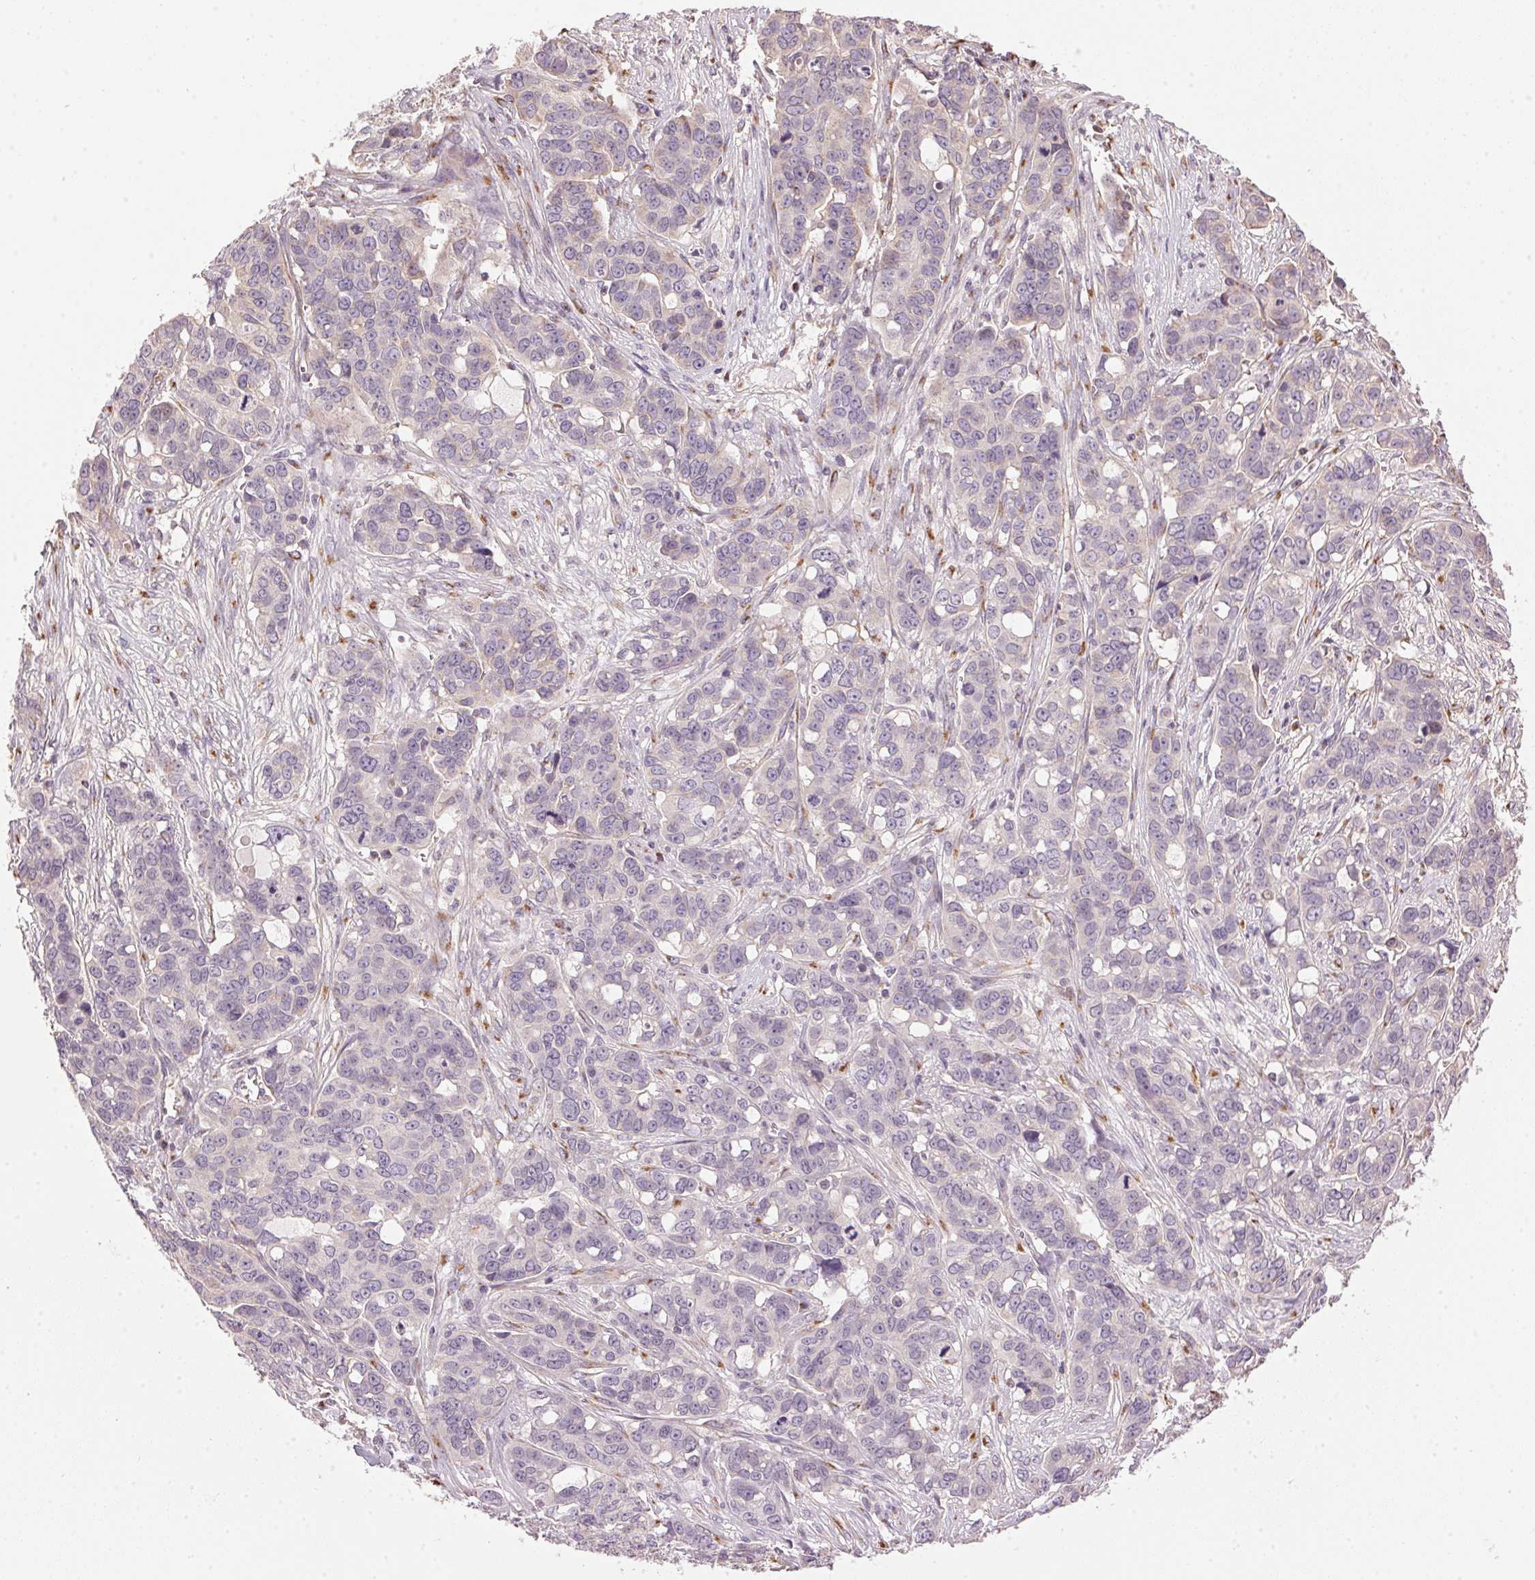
{"staining": {"intensity": "negative", "quantity": "none", "location": "none"}, "tissue": "ovarian cancer", "cell_type": "Tumor cells", "image_type": "cancer", "snomed": [{"axis": "morphology", "description": "Carcinoma, endometroid"}, {"axis": "topography", "description": "Ovary"}], "caption": "This is an immunohistochemistry (IHC) photomicrograph of human ovarian cancer (endometroid carcinoma). There is no staining in tumor cells.", "gene": "GOLPH3", "patient": {"sex": "female", "age": 78}}